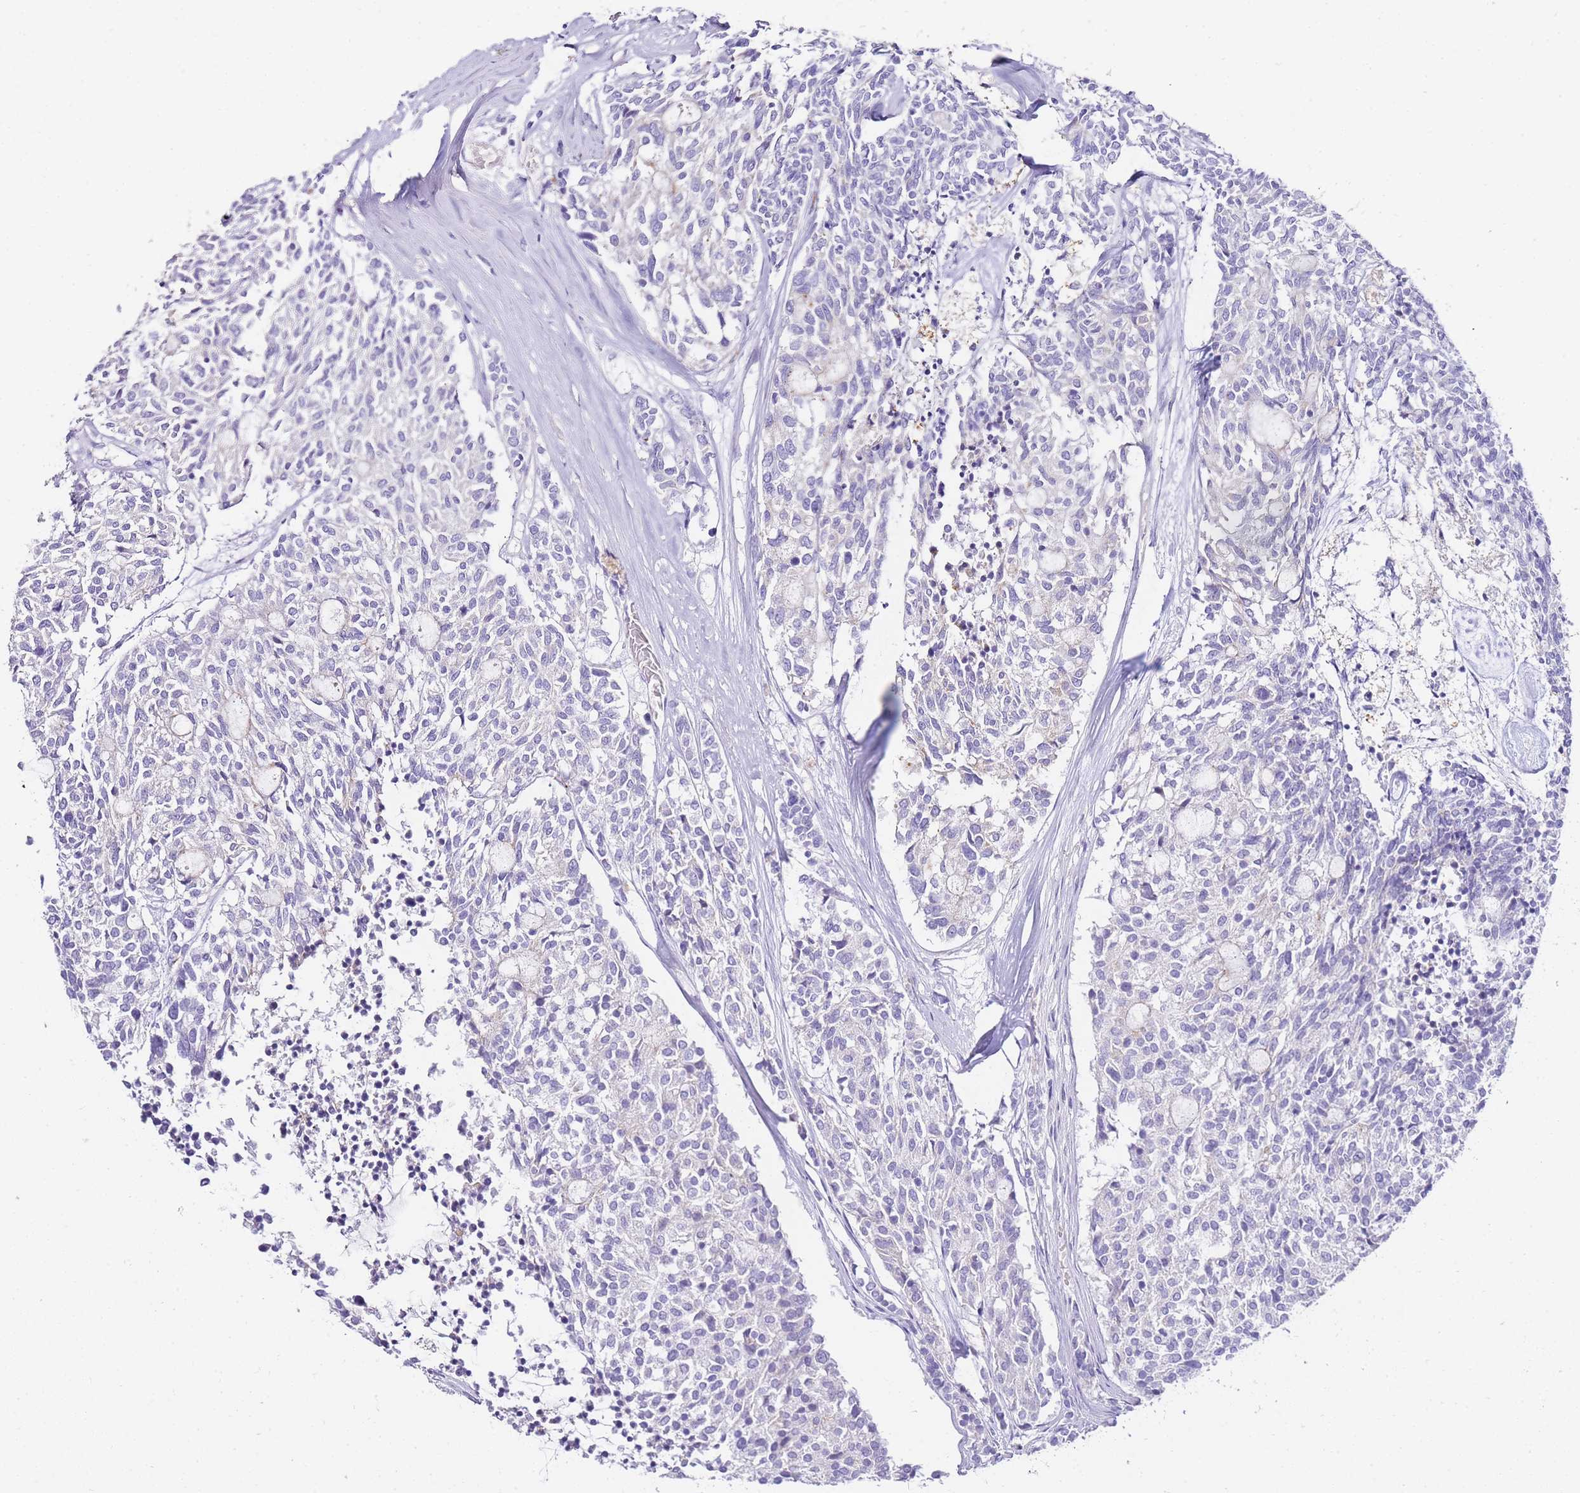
{"staining": {"intensity": "negative", "quantity": "none", "location": "none"}, "tissue": "carcinoid", "cell_type": "Tumor cells", "image_type": "cancer", "snomed": [{"axis": "morphology", "description": "Carcinoid, malignant, NOS"}, {"axis": "topography", "description": "Pancreas"}], "caption": "Tumor cells are negative for brown protein staining in carcinoid.", "gene": "DPP4", "patient": {"sex": "female", "age": 54}}